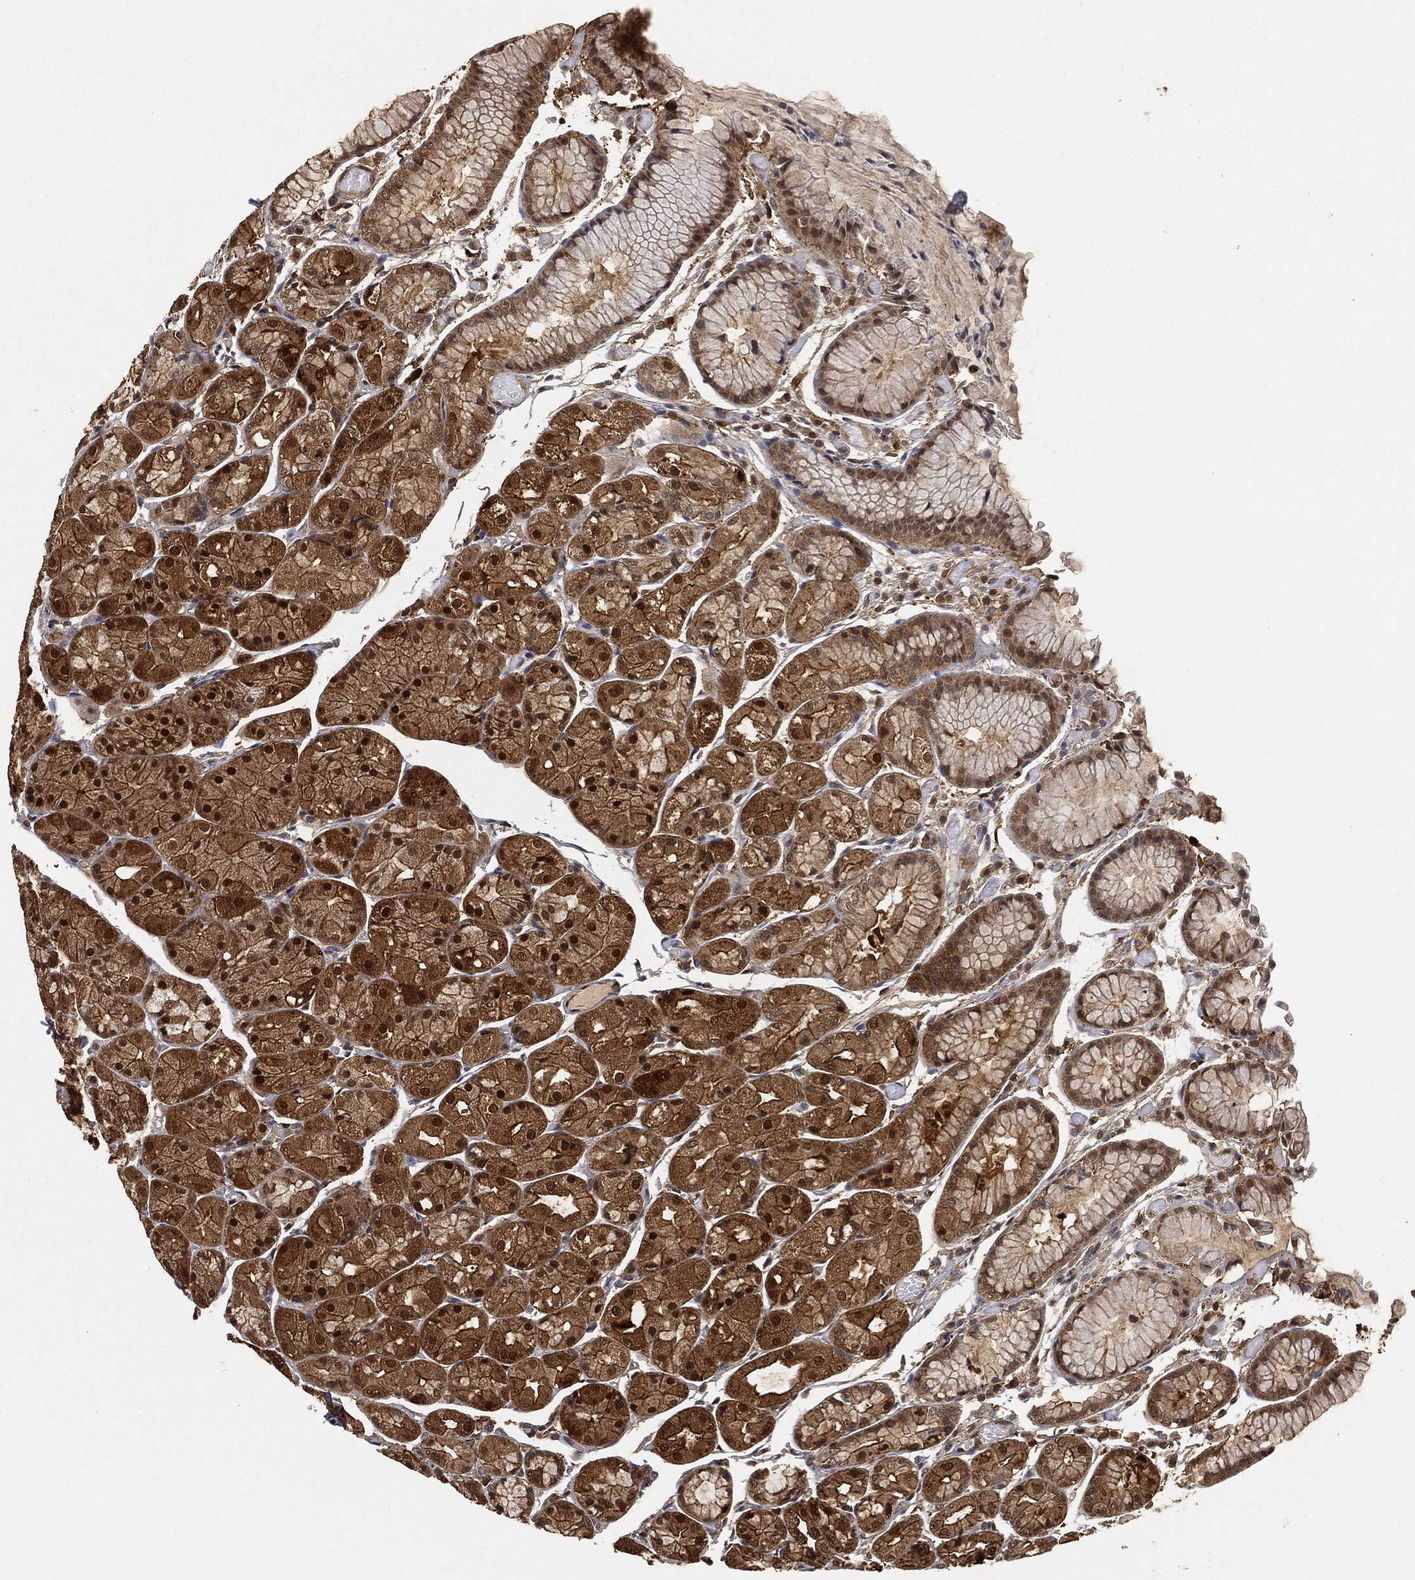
{"staining": {"intensity": "strong", "quantity": "25%-75%", "location": "cytoplasmic/membranous,nuclear"}, "tissue": "stomach", "cell_type": "Glandular cells", "image_type": "normal", "snomed": [{"axis": "morphology", "description": "Normal tissue, NOS"}, {"axis": "topography", "description": "Stomach, upper"}], "caption": "This photomicrograph reveals immunohistochemistry staining of unremarkable human stomach, with high strong cytoplasmic/membranous,nuclear staining in approximately 25%-75% of glandular cells.", "gene": "CRYL1", "patient": {"sex": "male", "age": 72}}